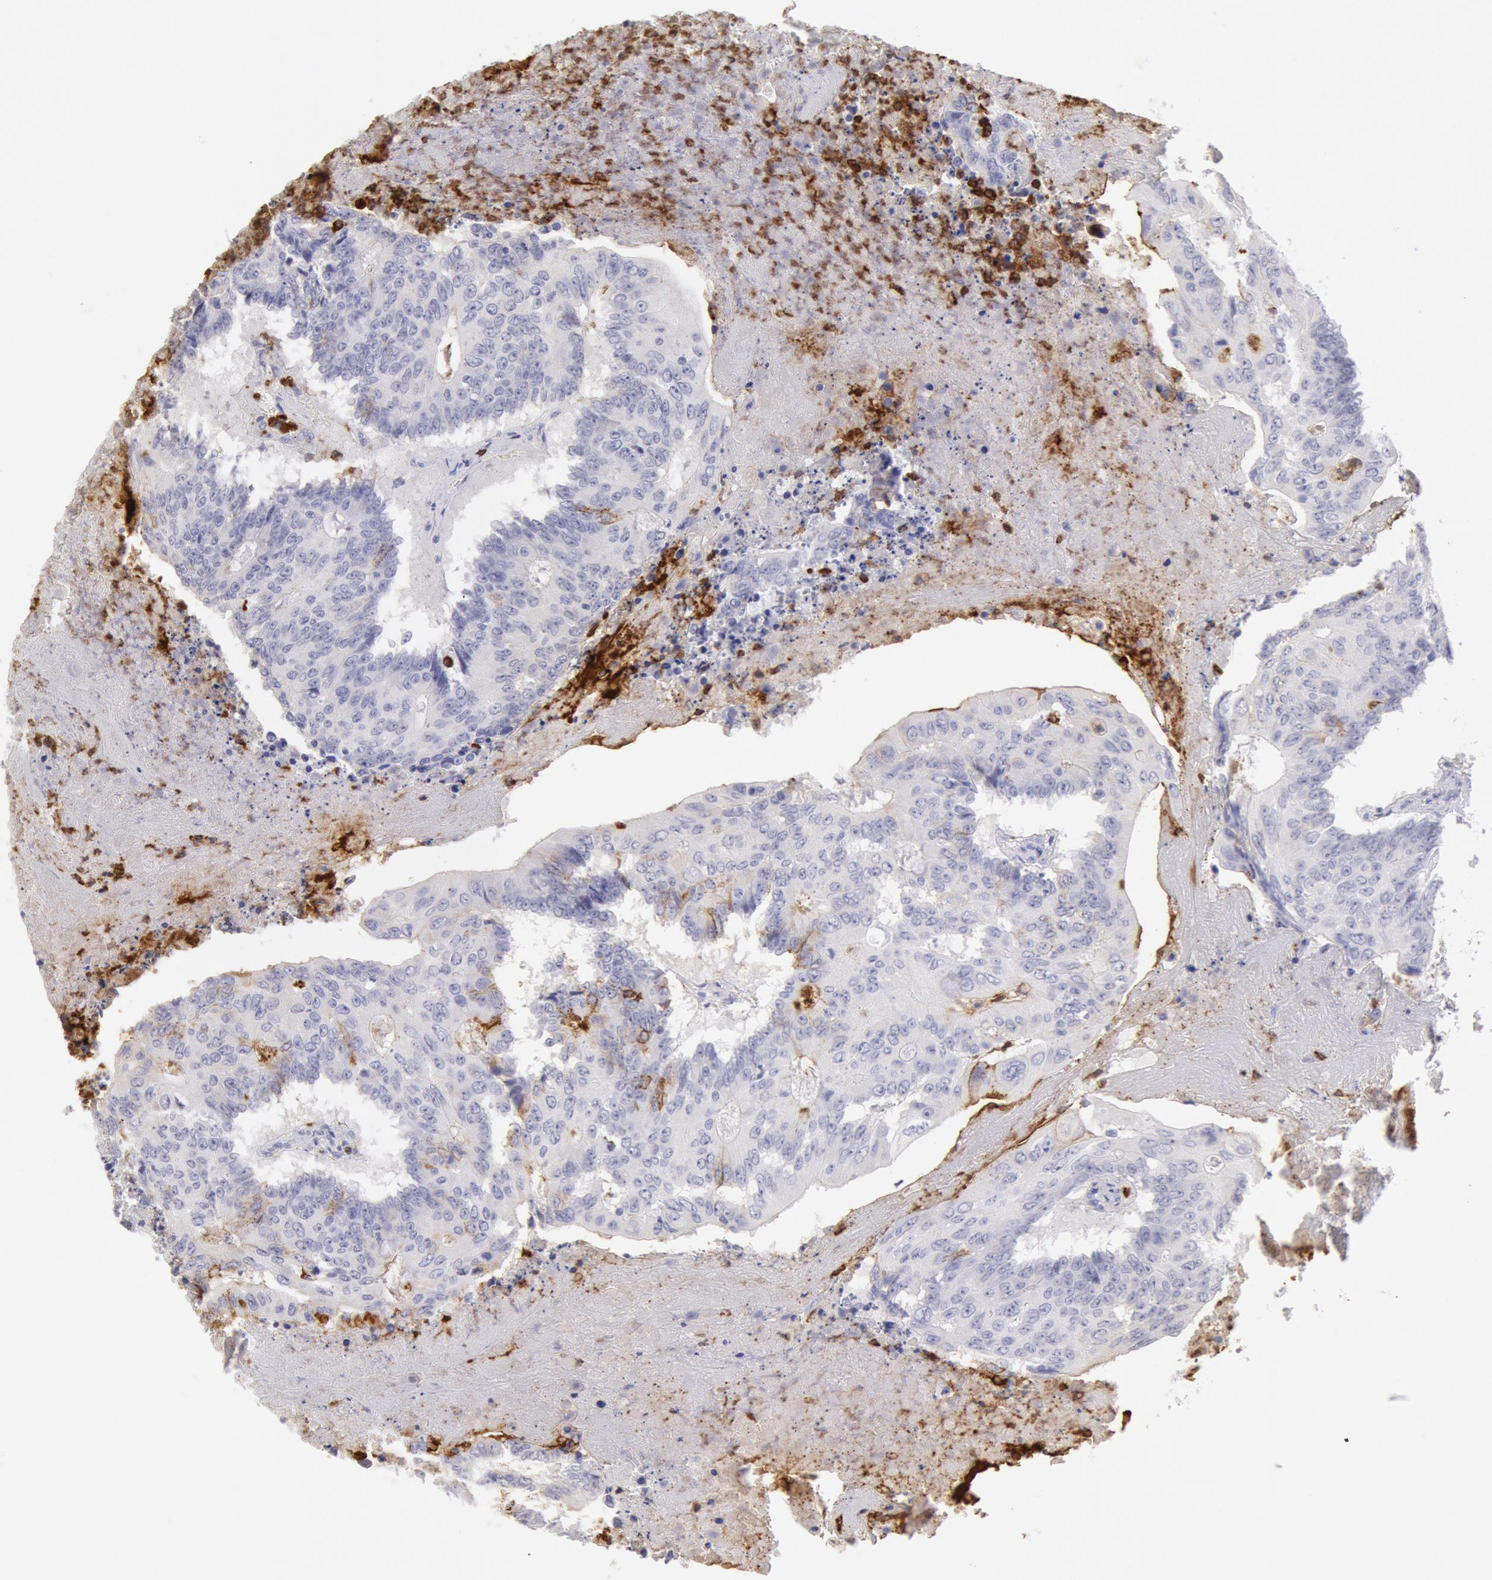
{"staining": {"intensity": "negative", "quantity": "none", "location": "none"}, "tissue": "colorectal cancer", "cell_type": "Tumor cells", "image_type": "cancer", "snomed": [{"axis": "morphology", "description": "Adenocarcinoma, NOS"}, {"axis": "topography", "description": "Colon"}], "caption": "High magnification brightfield microscopy of colorectal cancer (adenocarcinoma) stained with DAB (brown) and counterstained with hematoxylin (blue): tumor cells show no significant expression.", "gene": "FCN1", "patient": {"sex": "male", "age": 65}}